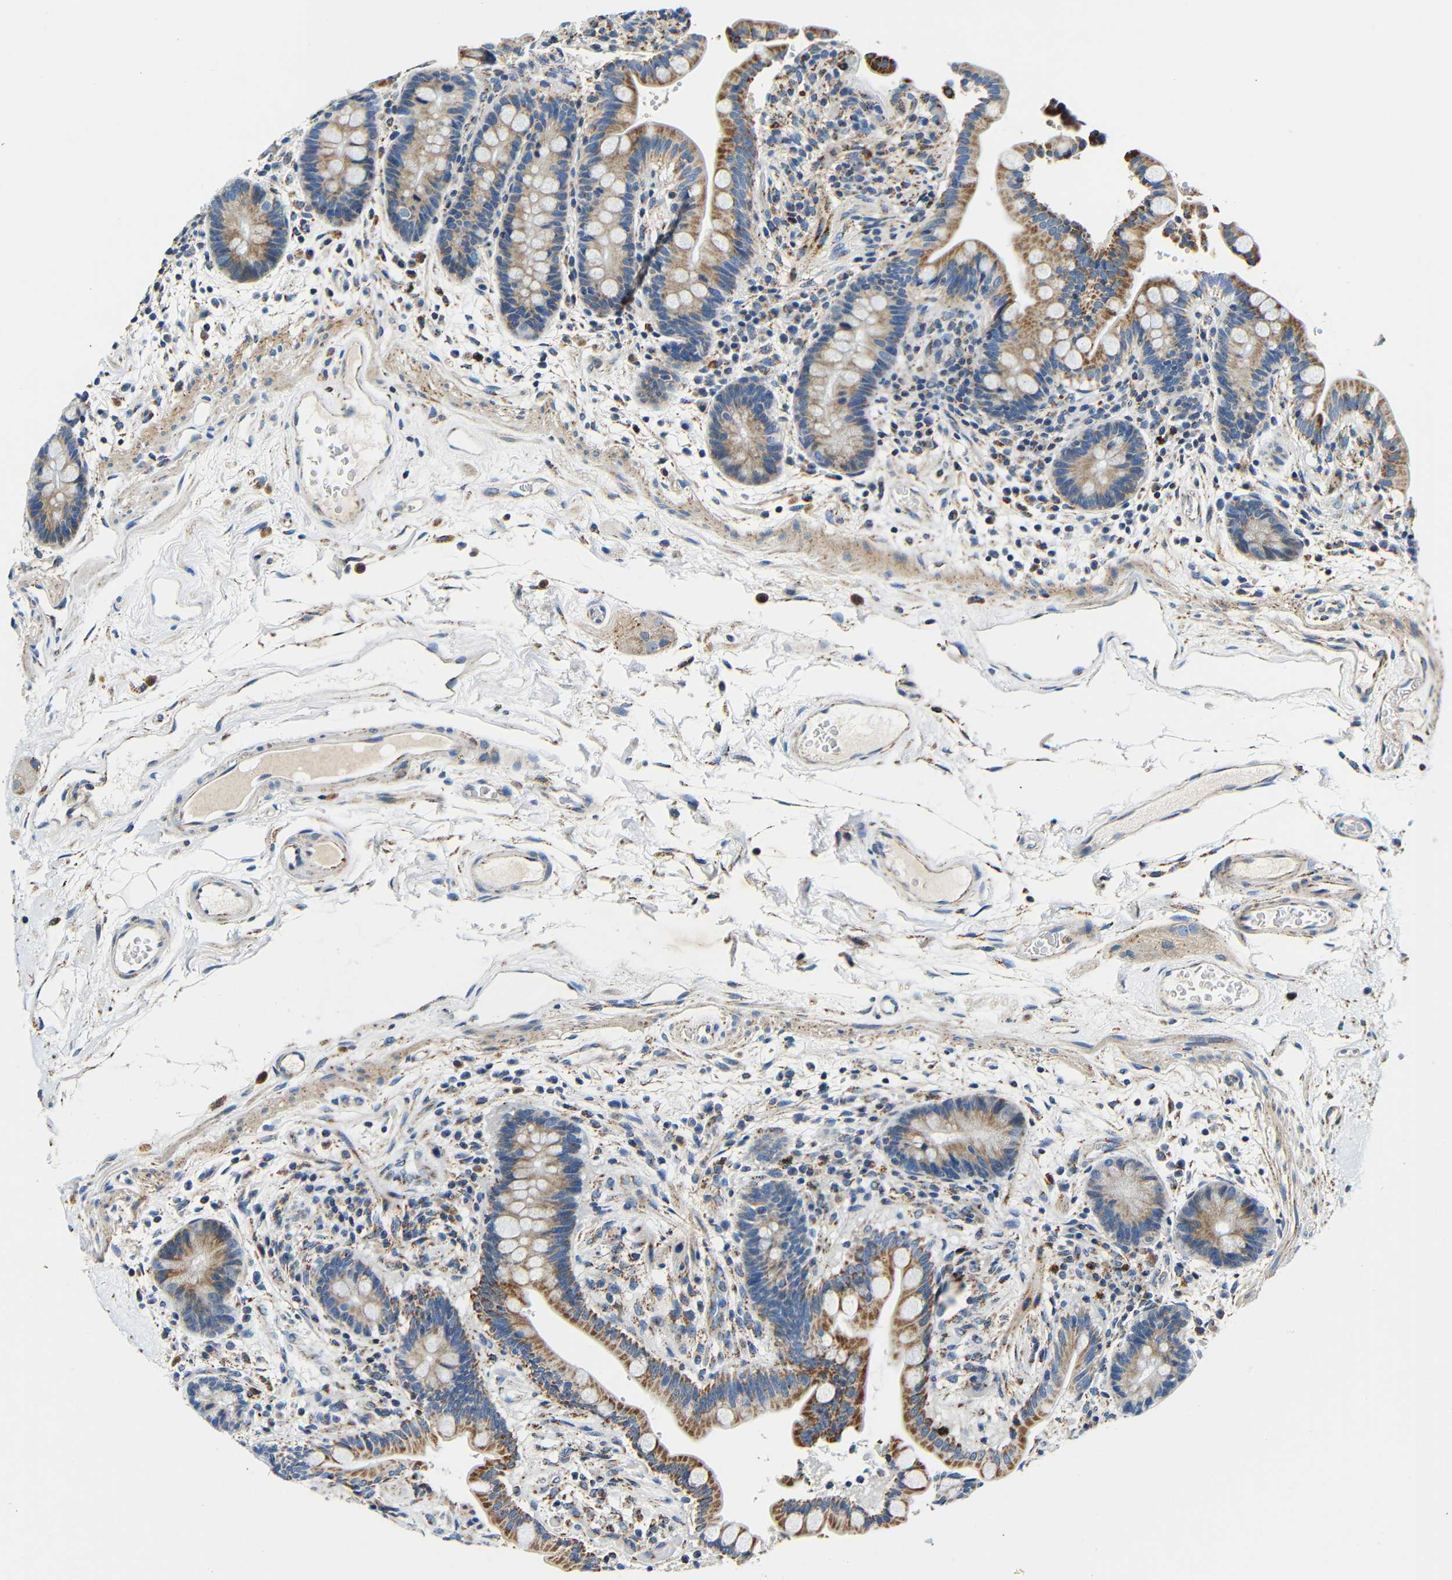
{"staining": {"intensity": "moderate", "quantity": ">75%", "location": "cytoplasmic/membranous"}, "tissue": "colon", "cell_type": "Endothelial cells", "image_type": "normal", "snomed": [{"axis": "morphology", "description": "Normal tissue, NOS"}, {"axis": "topography", "description": "Colon"}], "caption": "Colon stained with DAB (3,3'-diaminobenzidine) IHC exhibits medium levels of moderate cytoplasmic/membranous staining in about >75% of endothelial cells.", "gene": "GALNT18", "patient": {"sex": "male", "age": 73}}